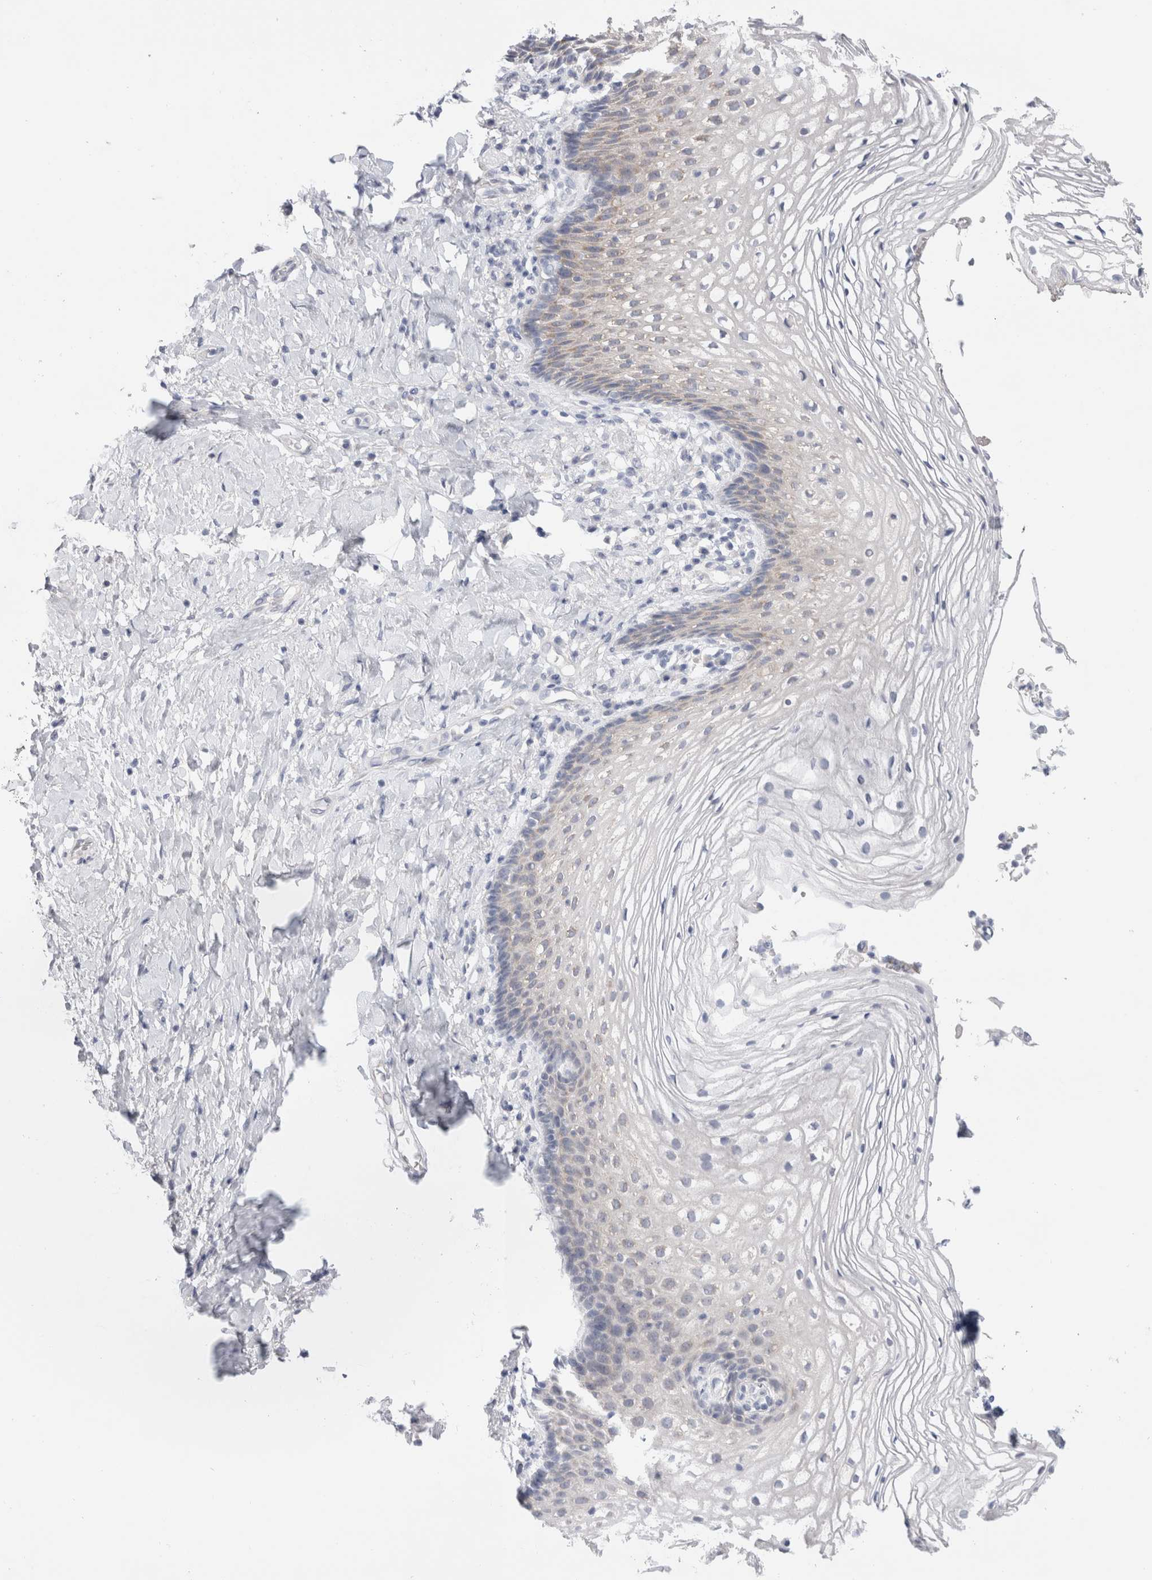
{"staining": {"intensity": "weak", "quantity": "<25%", "location": "cytoplasmic/membranous"}, "tissue": "vagina", "cell_type": "Squamous epithelial cells", "image_type": "normal", "snomed": [{"axis": "morphology", "description": "Normal tissue, NOS"}, {"axis": "topography", "description": "Vagina"}], "caption": "DAB immunohistochemical staining of benign human vagina exhibits no significant expression in squamous epithelial cells. (DAB (3,3'-diaminobenzidine) immunohistochemistry, high magnification).", "gene": "WIPF2", "patient": {"sex": "female", "age": 60}}